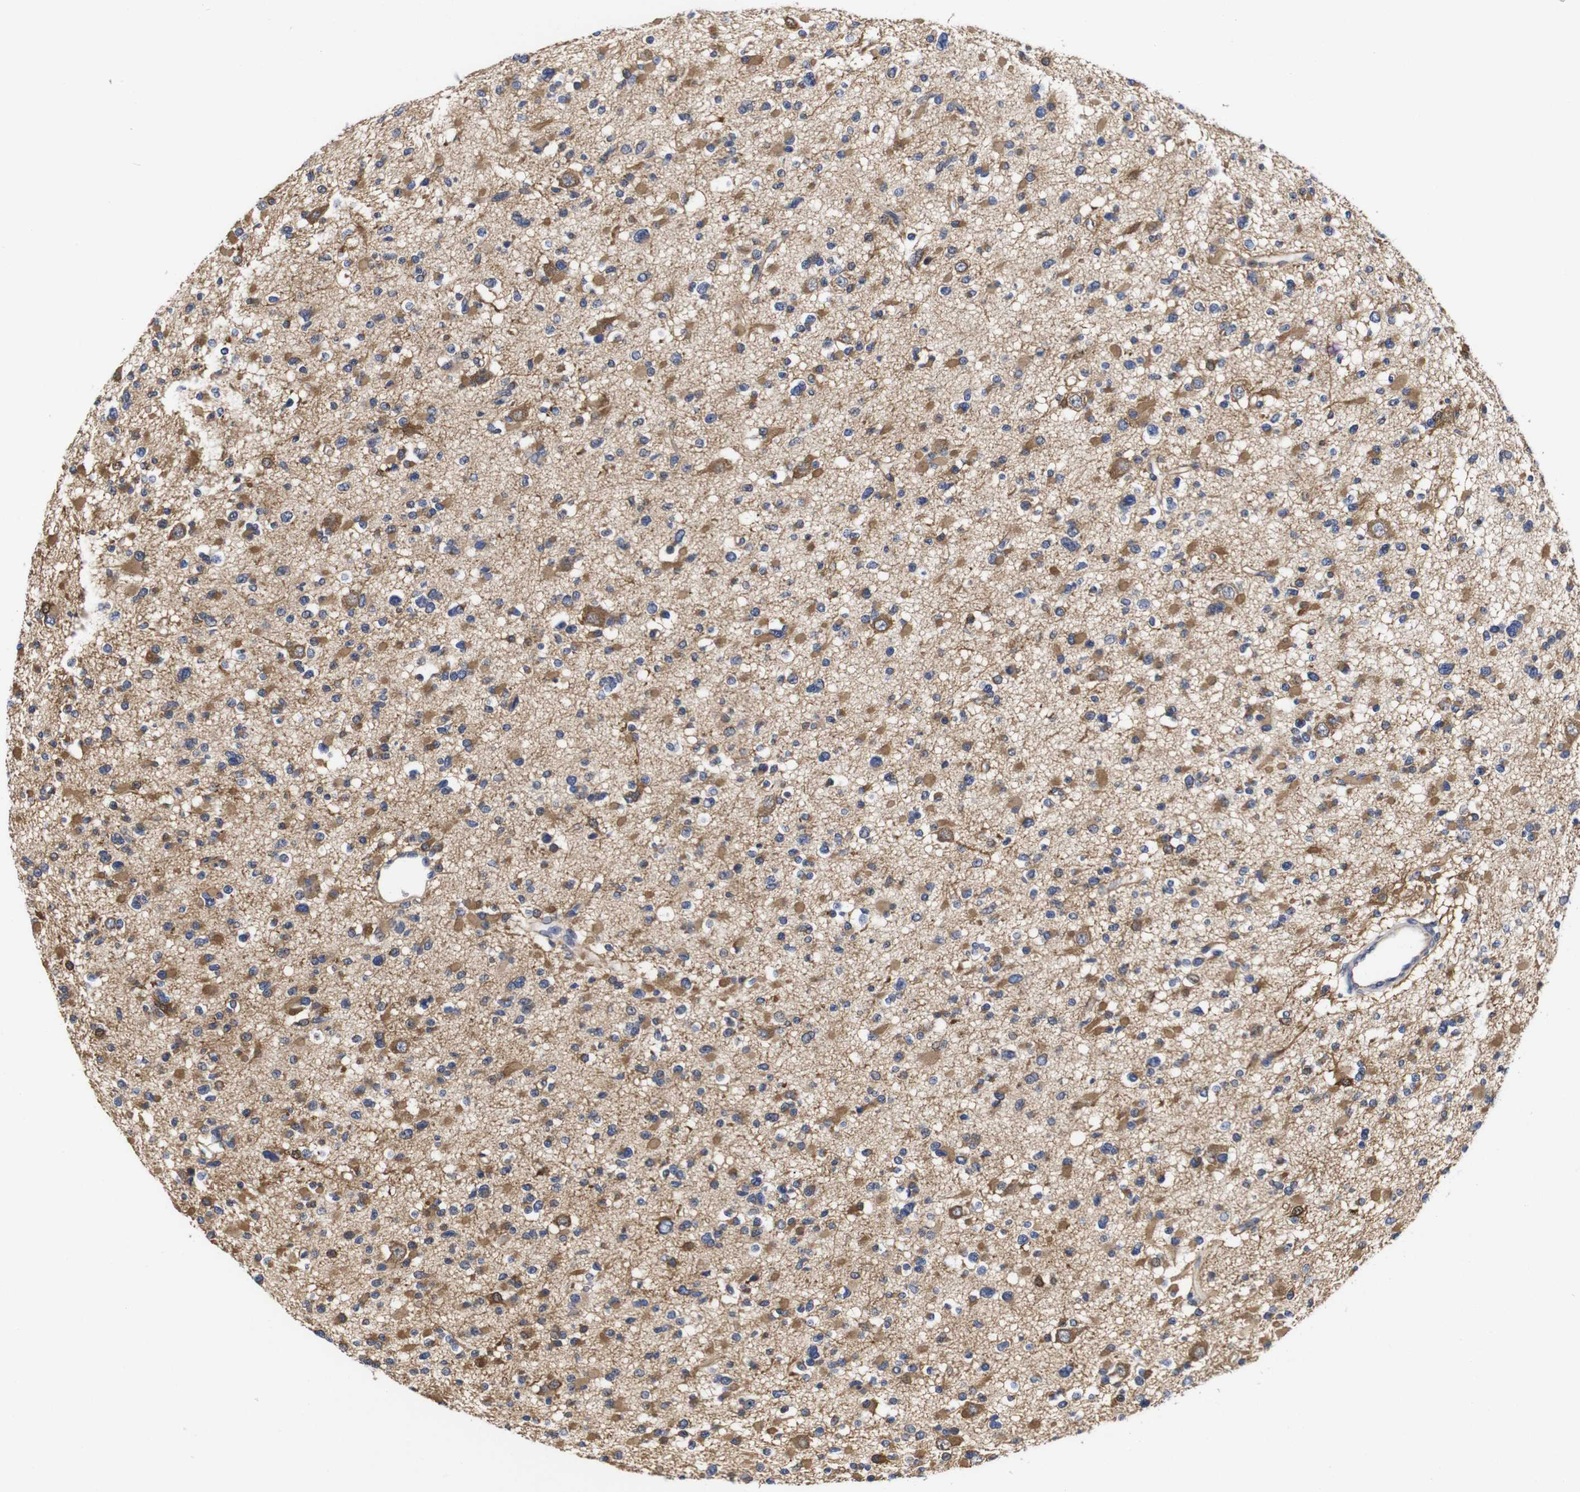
{"staining": {"intensity": "moderate", "quantity": ">75%", "location": "cytoplasmic/membranous"}, "tissue": "glioma", "cell_type": "Tumor cells", "image_type": "cancer", "snomed": [{"axis": "morphology", "description": "Glioma, malignant, Low grade"}, {"axis": "topography", "description": "Brain"}], "caption": "A medium amount of moderate cytoplasmic/membranous expression is identified in about >75% of tumor cells in glioma tissue.", "gene": "LRRCC1", "patient": {"sex": "female", "age": 22}}